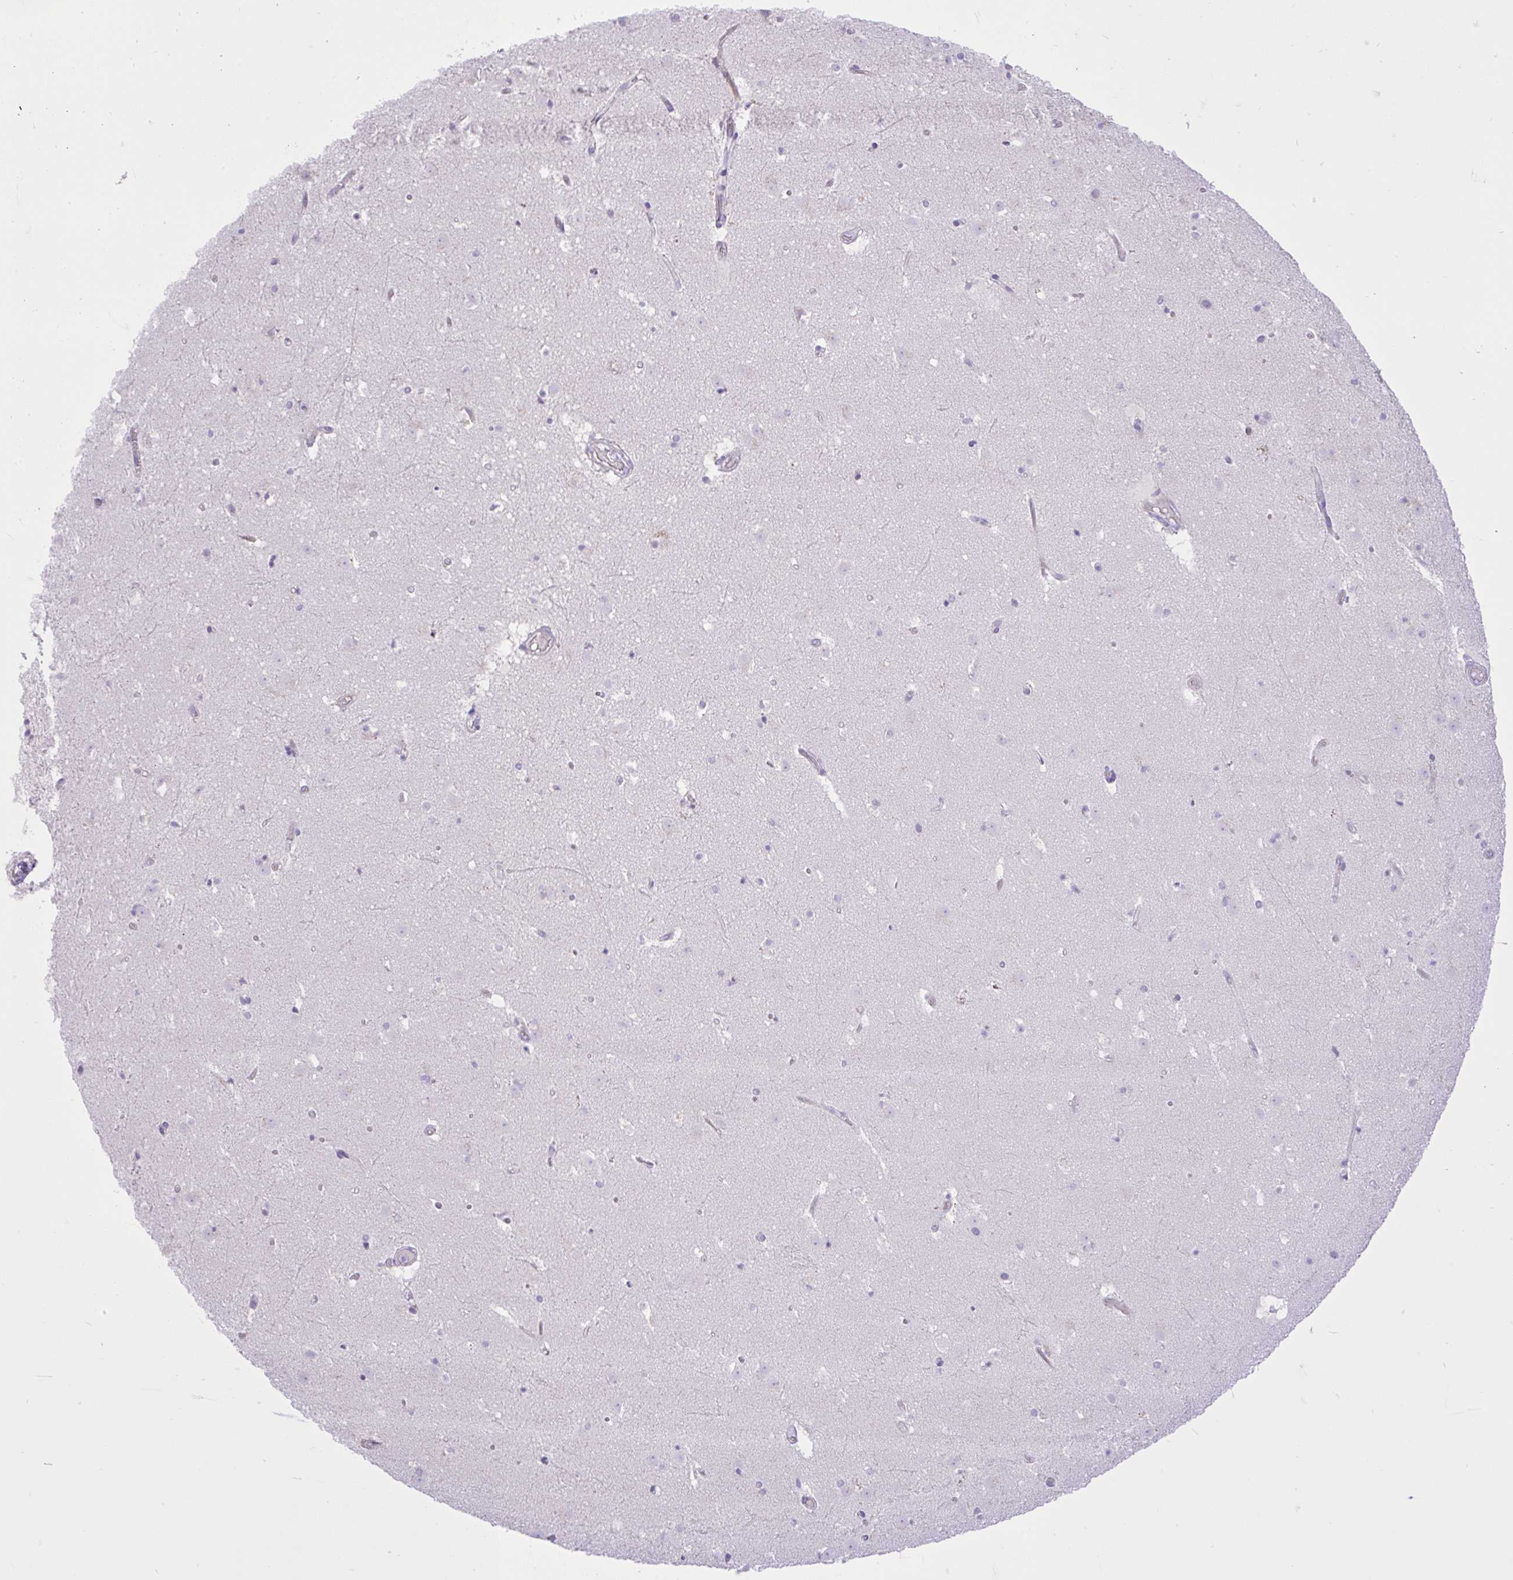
{"staining": {"intensity": "negative", "quantity": "none", "location": "none"}, "tissue": "caudate", "cell_type": "Glial cells", "image_type": "normal", "snomed": [{"axis": "morphology", "description": "Normal tissue, NOS"}, {"axis": "topography", "description": "Lateral ventricle wall"}], "caption": "Histopathology image shows no protein expression in glial cells of benign caudate. (Brightfield microscopy of DAB immunohistochemistry (IHC) at high magnification).", "gene": "ZNF101", "patient": {"sex": "male", "age": 37}}